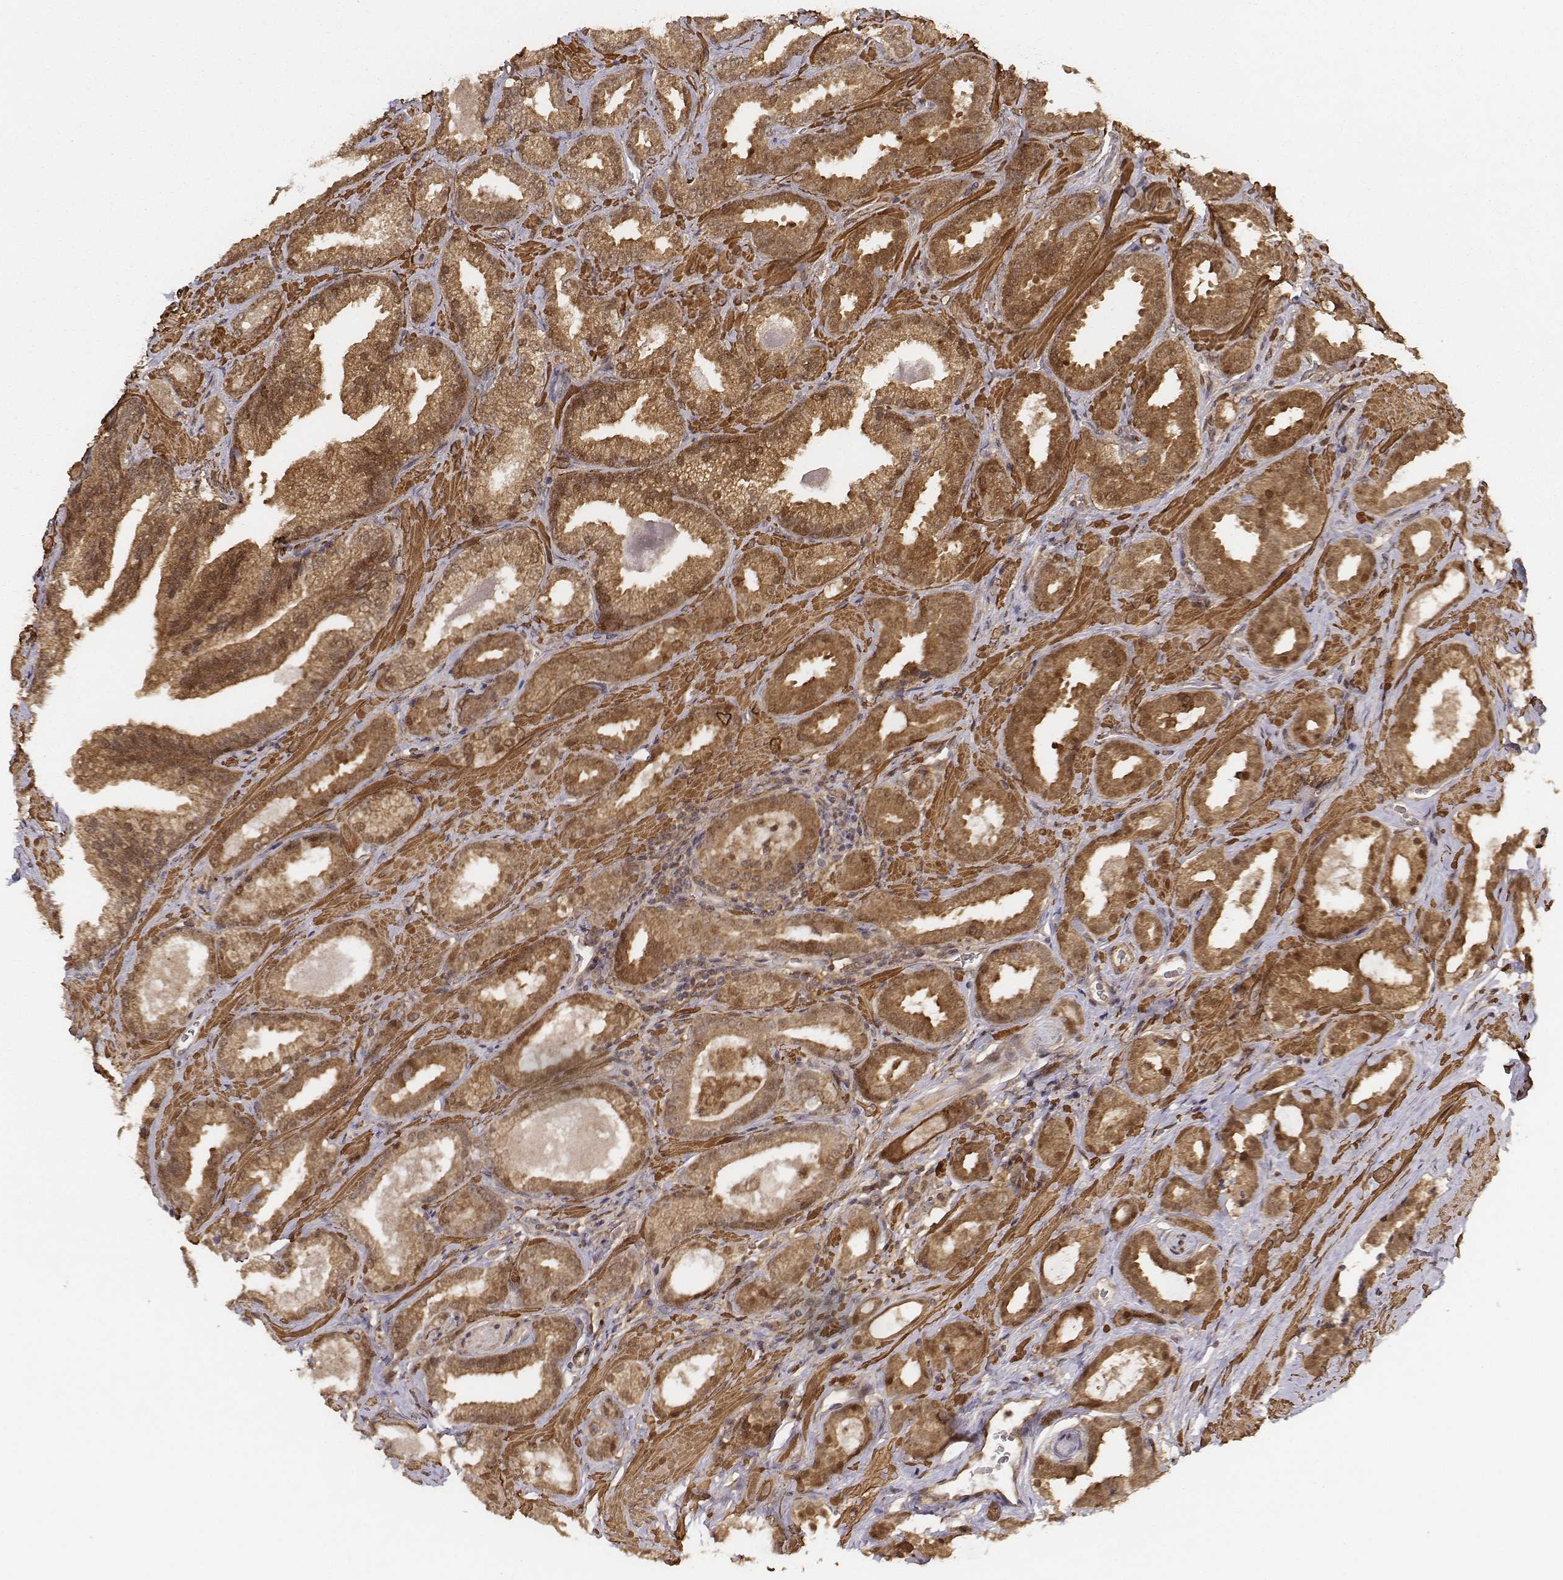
{"staining": {"intensity": "moderate", "quantity": ">75%", "location": "cytoplasmic/membranous,nuclear"}, "tissue": "prostate cancer", "cell_type": "Tumor cells", "image_type": "cancer", "snomed": [{"axis": "morphology", "description": "Adenocarcinoma, Low grade"}, {"axis": "topography", "description": "Prostate"}], "caption": "Prostate low-grade adenocarcinoma was stained to show a protein in brown. There is medium levels of moderate cytoplasmic/membranous and nuclear positivity in approximately >75% of tumor cells.", "gene": "ZFYVE19", "patient": {"sex": "male", "age": 62}}